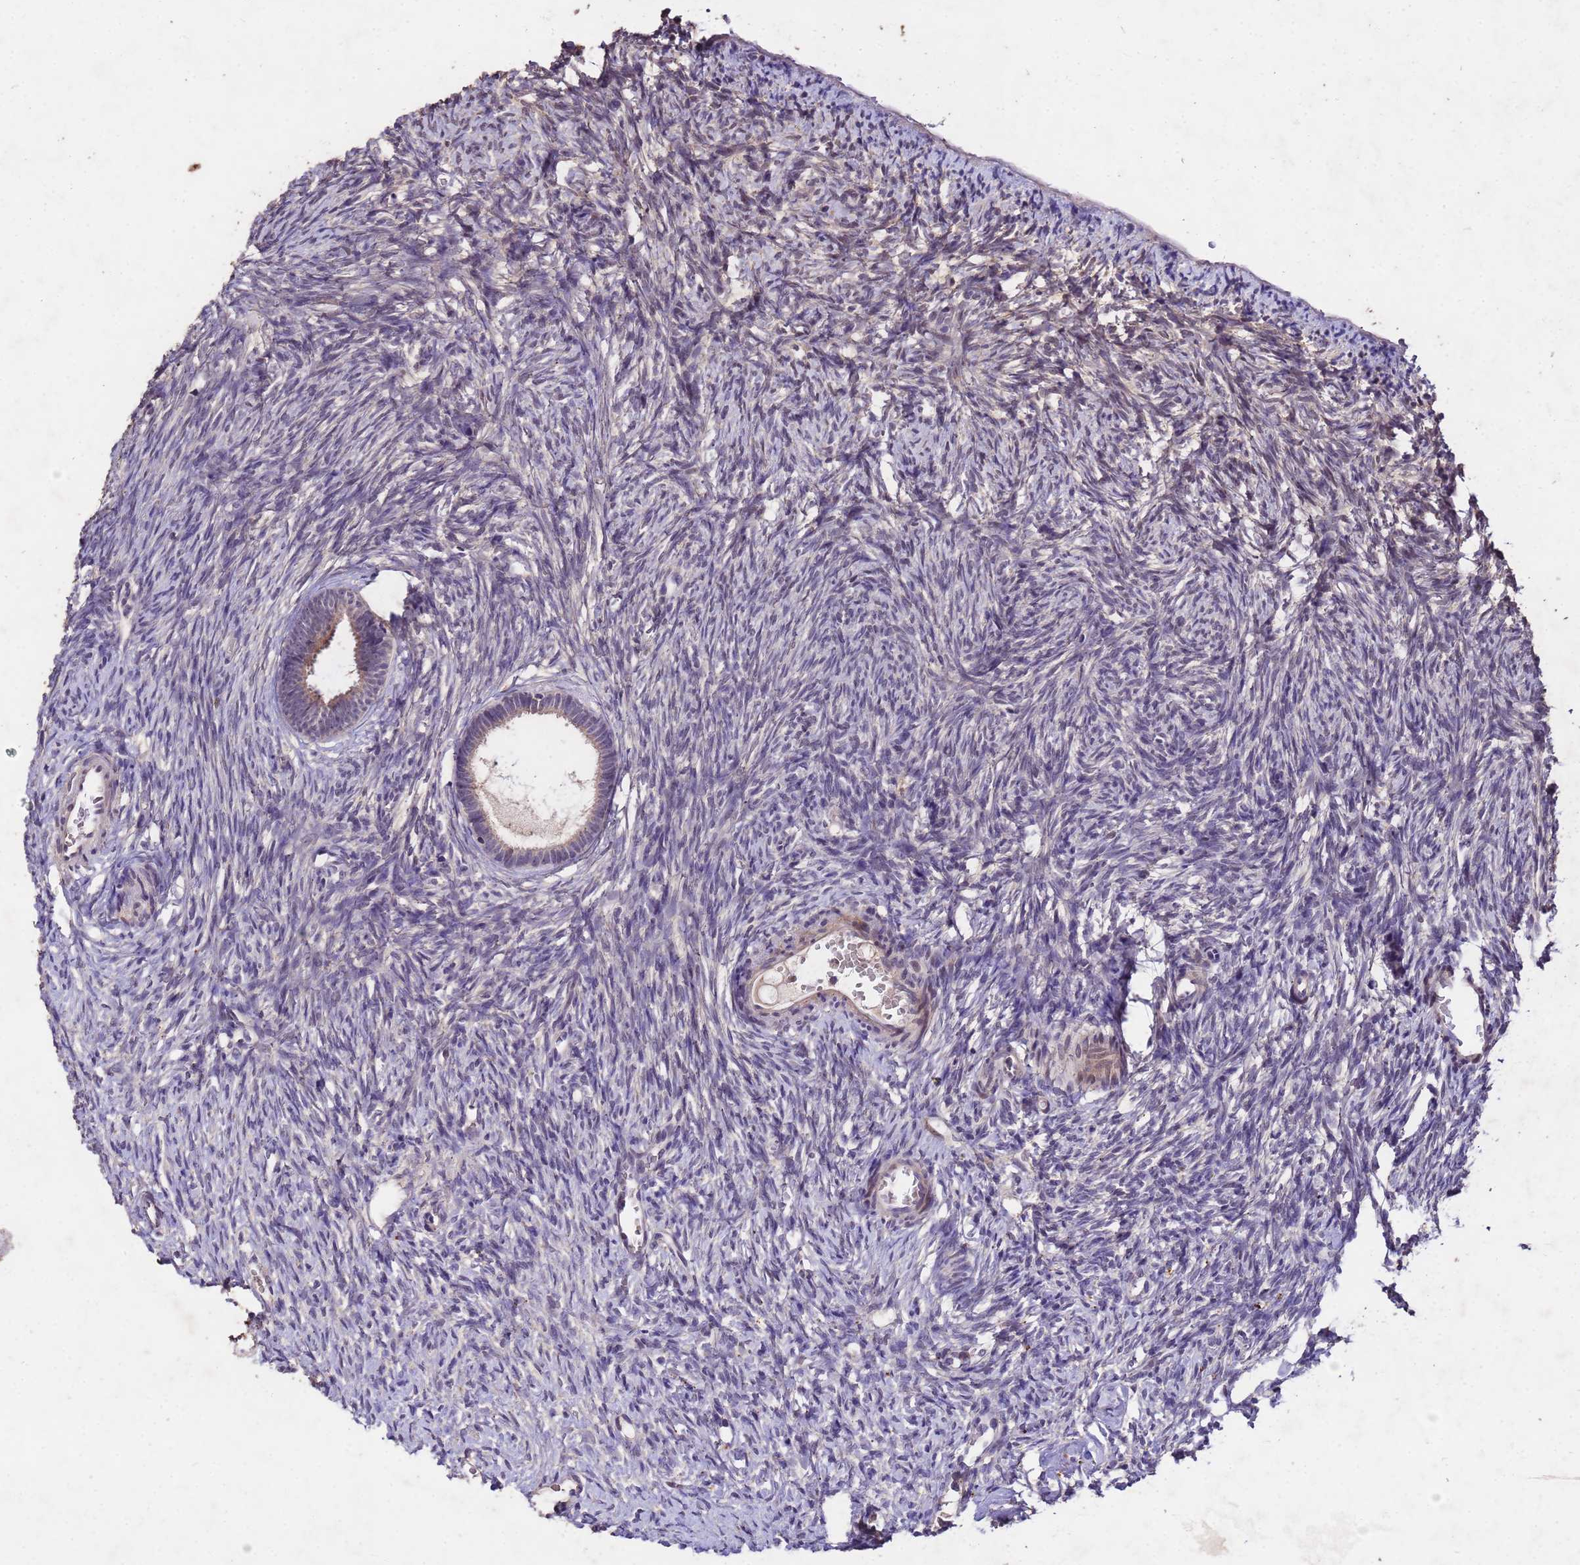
{"staining": {"intensity": "moderate", "quantity": ">75%", "location": "cytoplasmic/membranous"}, "tissue": "ovary", "cell_type": "Follicle cells", "image_type": "normal", "snomed": [{"axis": "morphology", "description": "Normal tissue, NOS"}, {"axis": "topography", "description": "Ovary"}], "caption": "Benign ovary was stained to show a protein in brown. There is medium levels of moderate cytoplasmic/membranous expression in approximately >75% of follicle cells.", "gene": "TOR4A", "patient": {"sex": "female", "age": 51}}